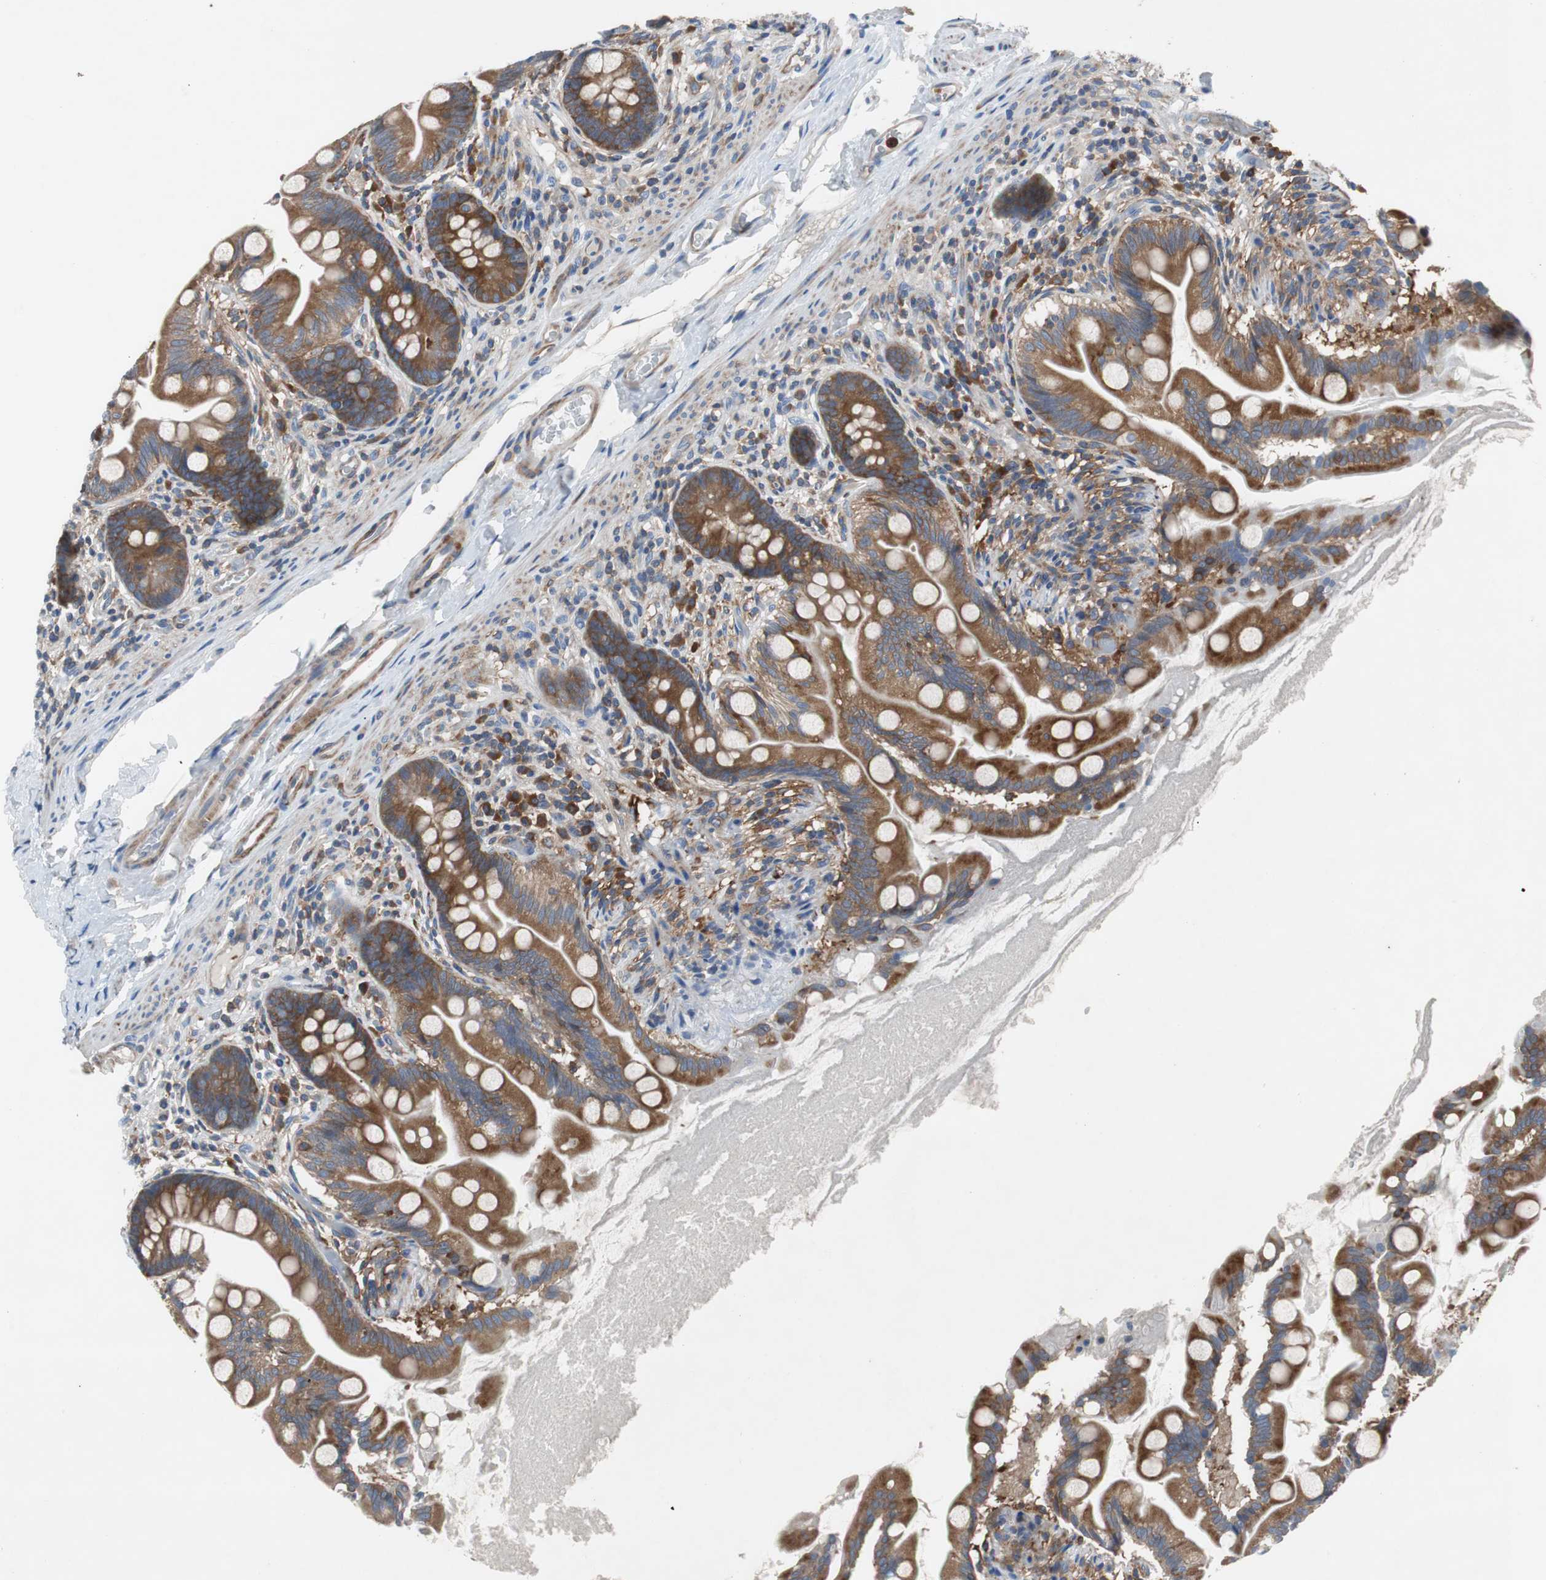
{"staining": {"intensity": "strong", "quantity": ">75%", "location": "cytoplasmic/membranous"}, "tissue": "small intestine", "cell_type": "Glandular cells", "image_type": "normal", "snomed": [{"axis": "morphology", "description": "Normal tissue, NOS"}, {"axis": "topography", "description": "Small intestine"}], "caption": "Protein expression analysis of benign small intestine shows strong cytoplasmic/membranous staining in approximately >75% of glandular cells.", "gene": "GYS1", "patient": {"sex": "female", "age": 56}}